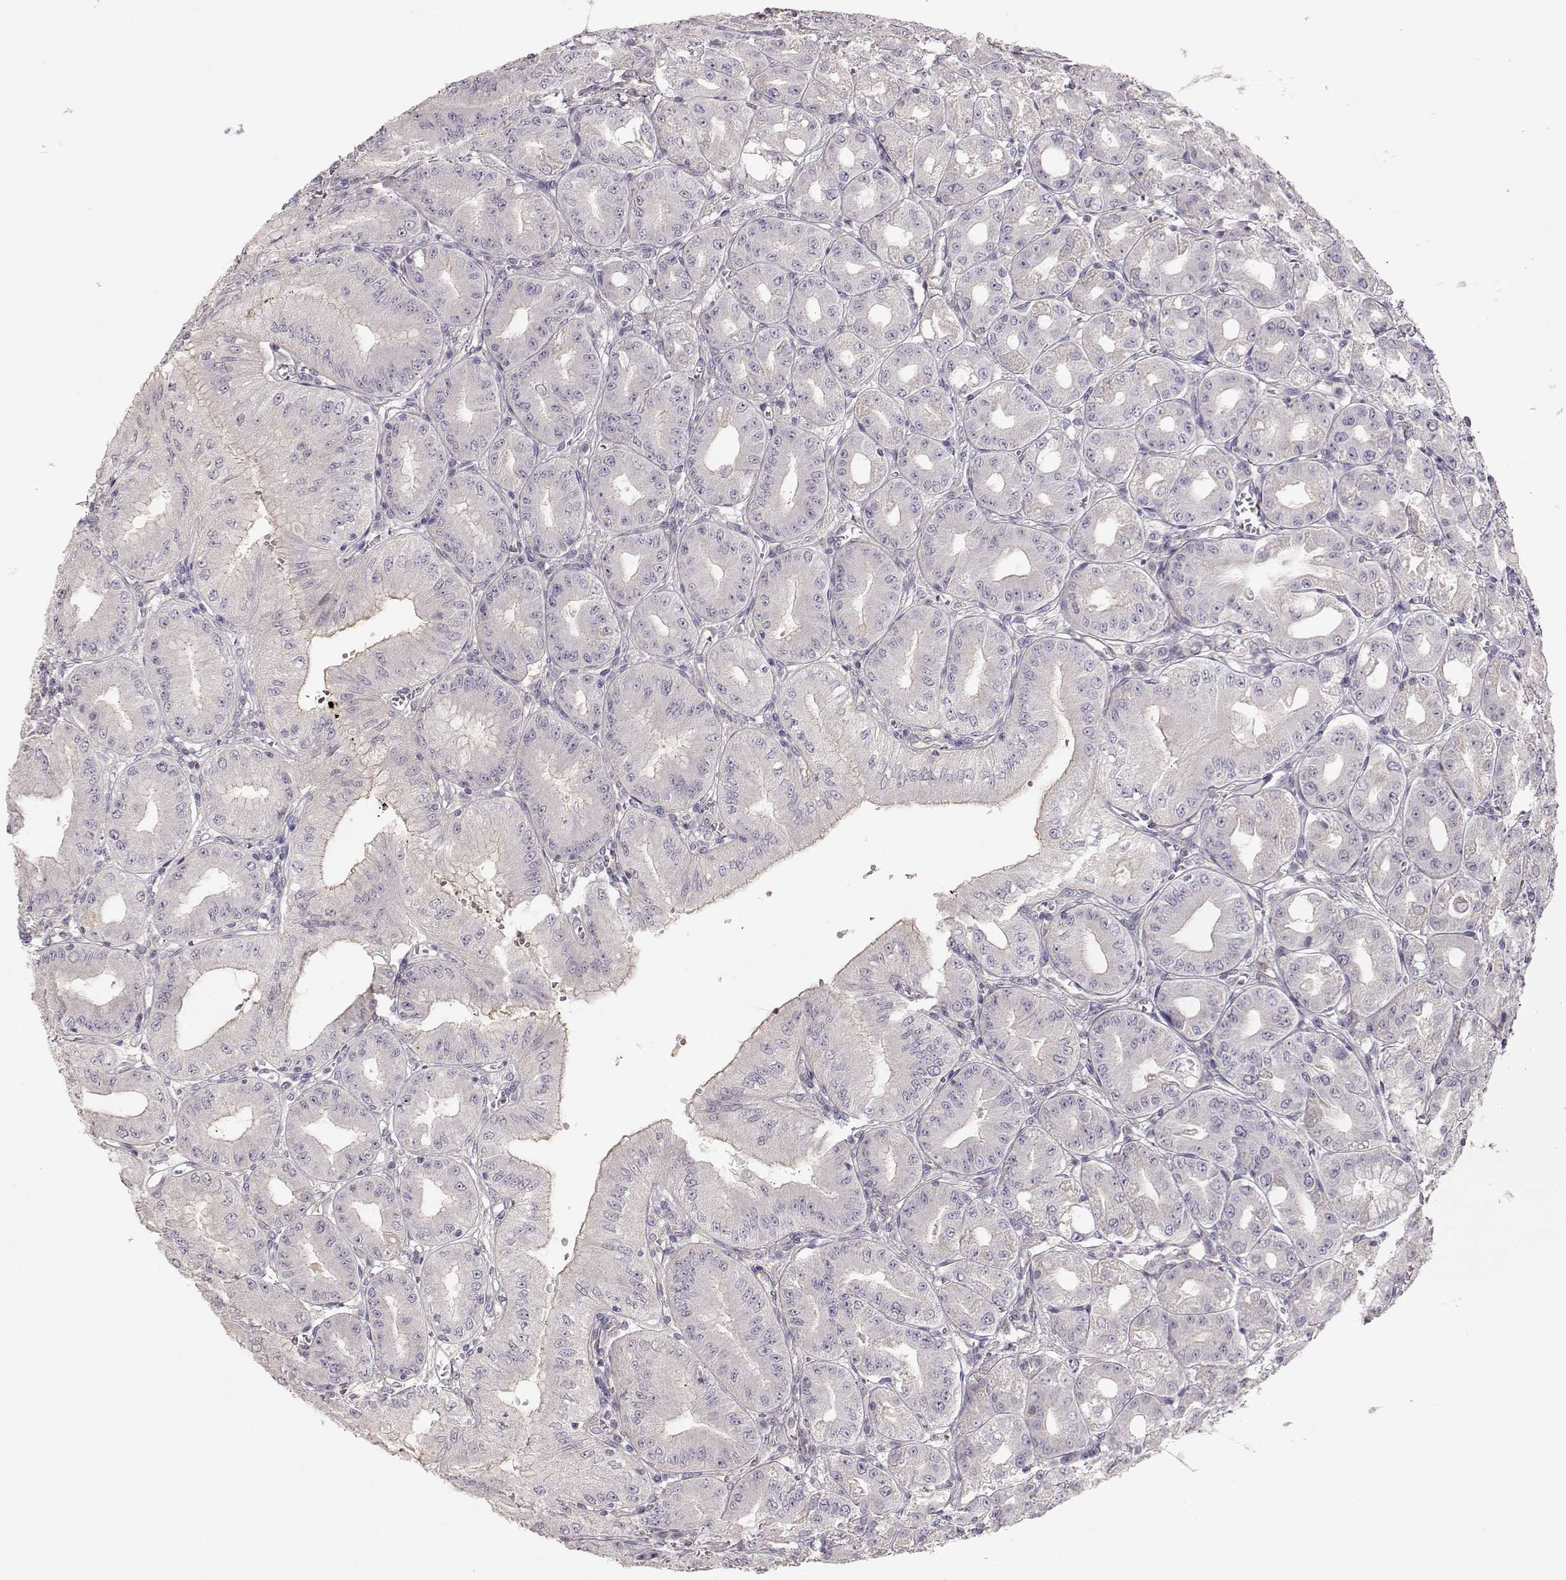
{"staining": {"intensity": "negative", "quantity": "none", "location": "none"}, "tissue": "stomach", "cell_type": "Glandular cells", "image_type": "normal", "snomed": [{"axis": "morphology", "description": "Normal tissue, NOS"}, {"axis": "topography", "description": "Stomach, lower"}], "caption": "Human stomach stained for a protein using immunohistochemistry (IHC) displays no staining in glandular cells.", "gene": "ARHGAP8", "patient": {"sex": "male", "age": 71}}